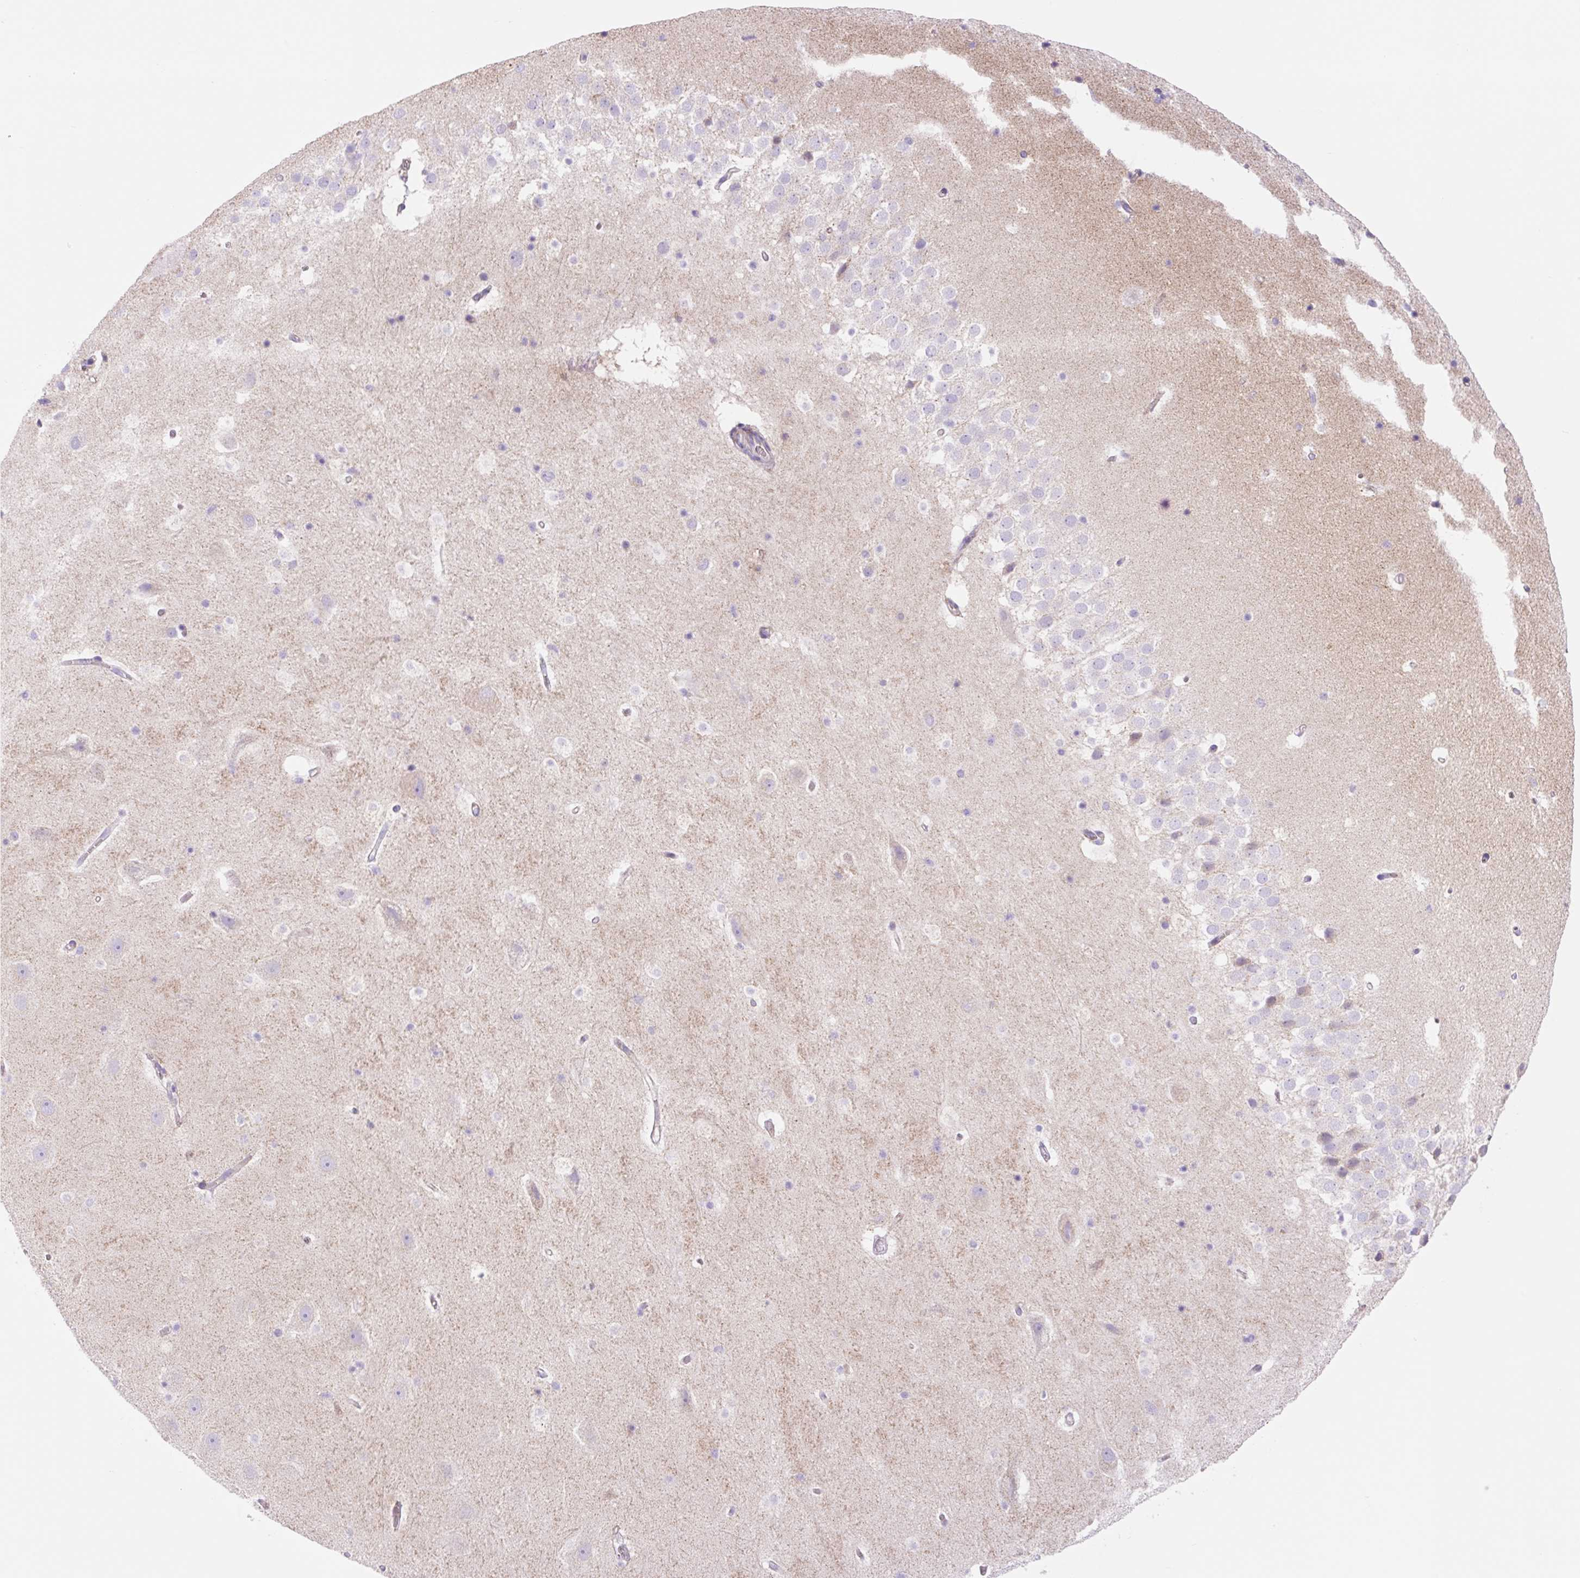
{"staining": {"intensity": "negative", "quantity": "none", "location": "none"}, "tissue": "hippocampus", "cell_type": "Glial cells", "image_type": "normal", "snomed": [{"axis": "morphology", "description": "Normal tissue, NOS"}, {"axis": "topography", "description": "Hippocampus"}], "caption": "This photomicrograph is of normal hippocampus stained with IHC to label a protein in brown with the nuclei are counter-stained blue. There is no positivity in glial cells. (Brightfield microscopy of DAB (3,3'-diaminobenzidine) immunohistochemistry at high magnification).", "gene": "ETNK2", "patient": {"sex": "male", "age": 37}}